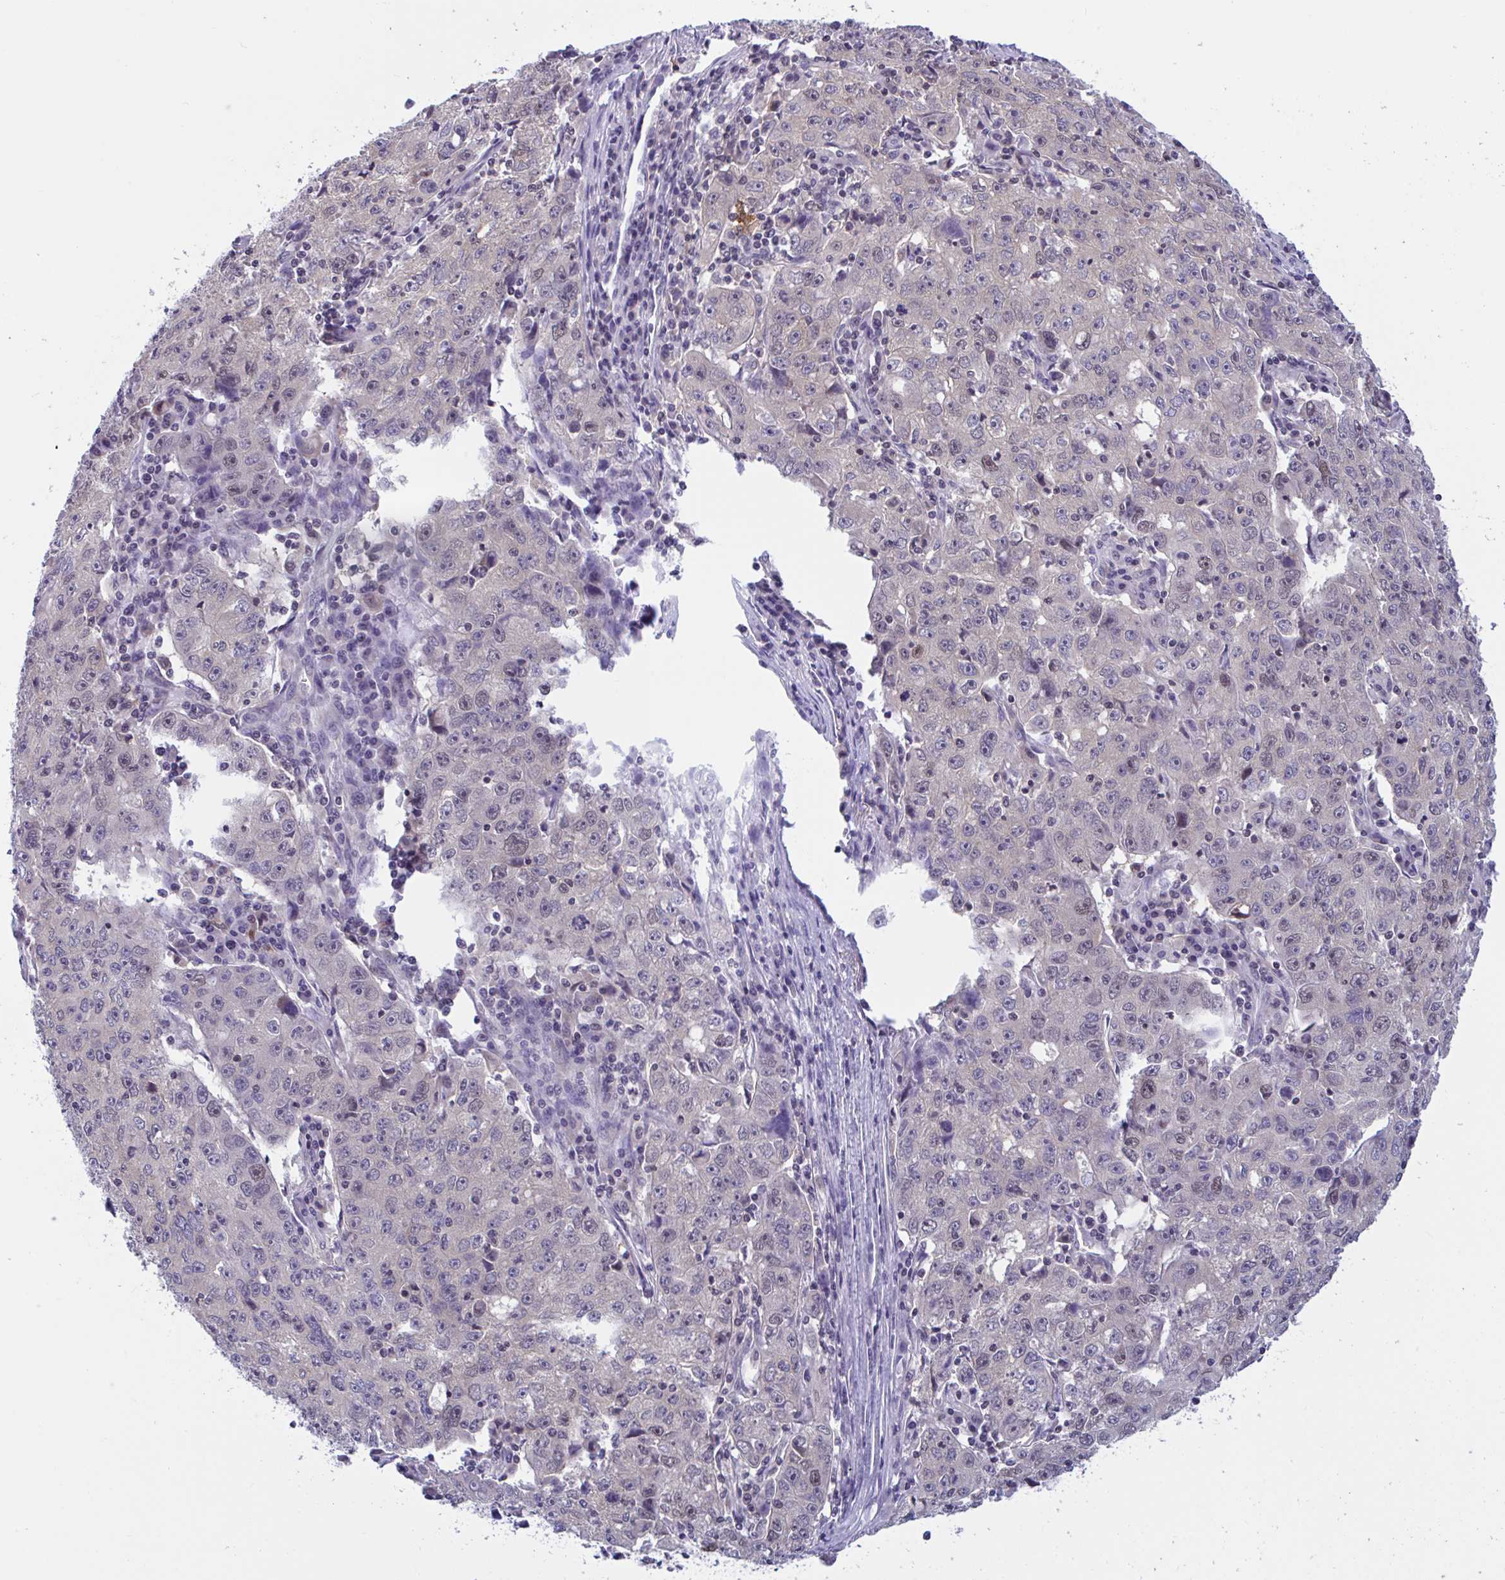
{"staining": {"intensity": "negative", "quantity": "none", "location": "none"}, "tissue": "lung cancer", "cell_type": "Tumor cells", "image_type": "cancer", "snomed": [{"axis": "morphology", "description": "Normal morphology"}, {"axis": "morphology", "description": "Adenocarcinoma, NOS"}, {"axis": "topography", "description": "Lymph node"}, {"axis": "topography", "description": "Lung"}], "caption": "Immunohistochemical staining of human lung adenocarcinoma displays no significant staining in tumor cells.", "gene": "SNX11", "patient": {"sex": "female", "age": 57}}